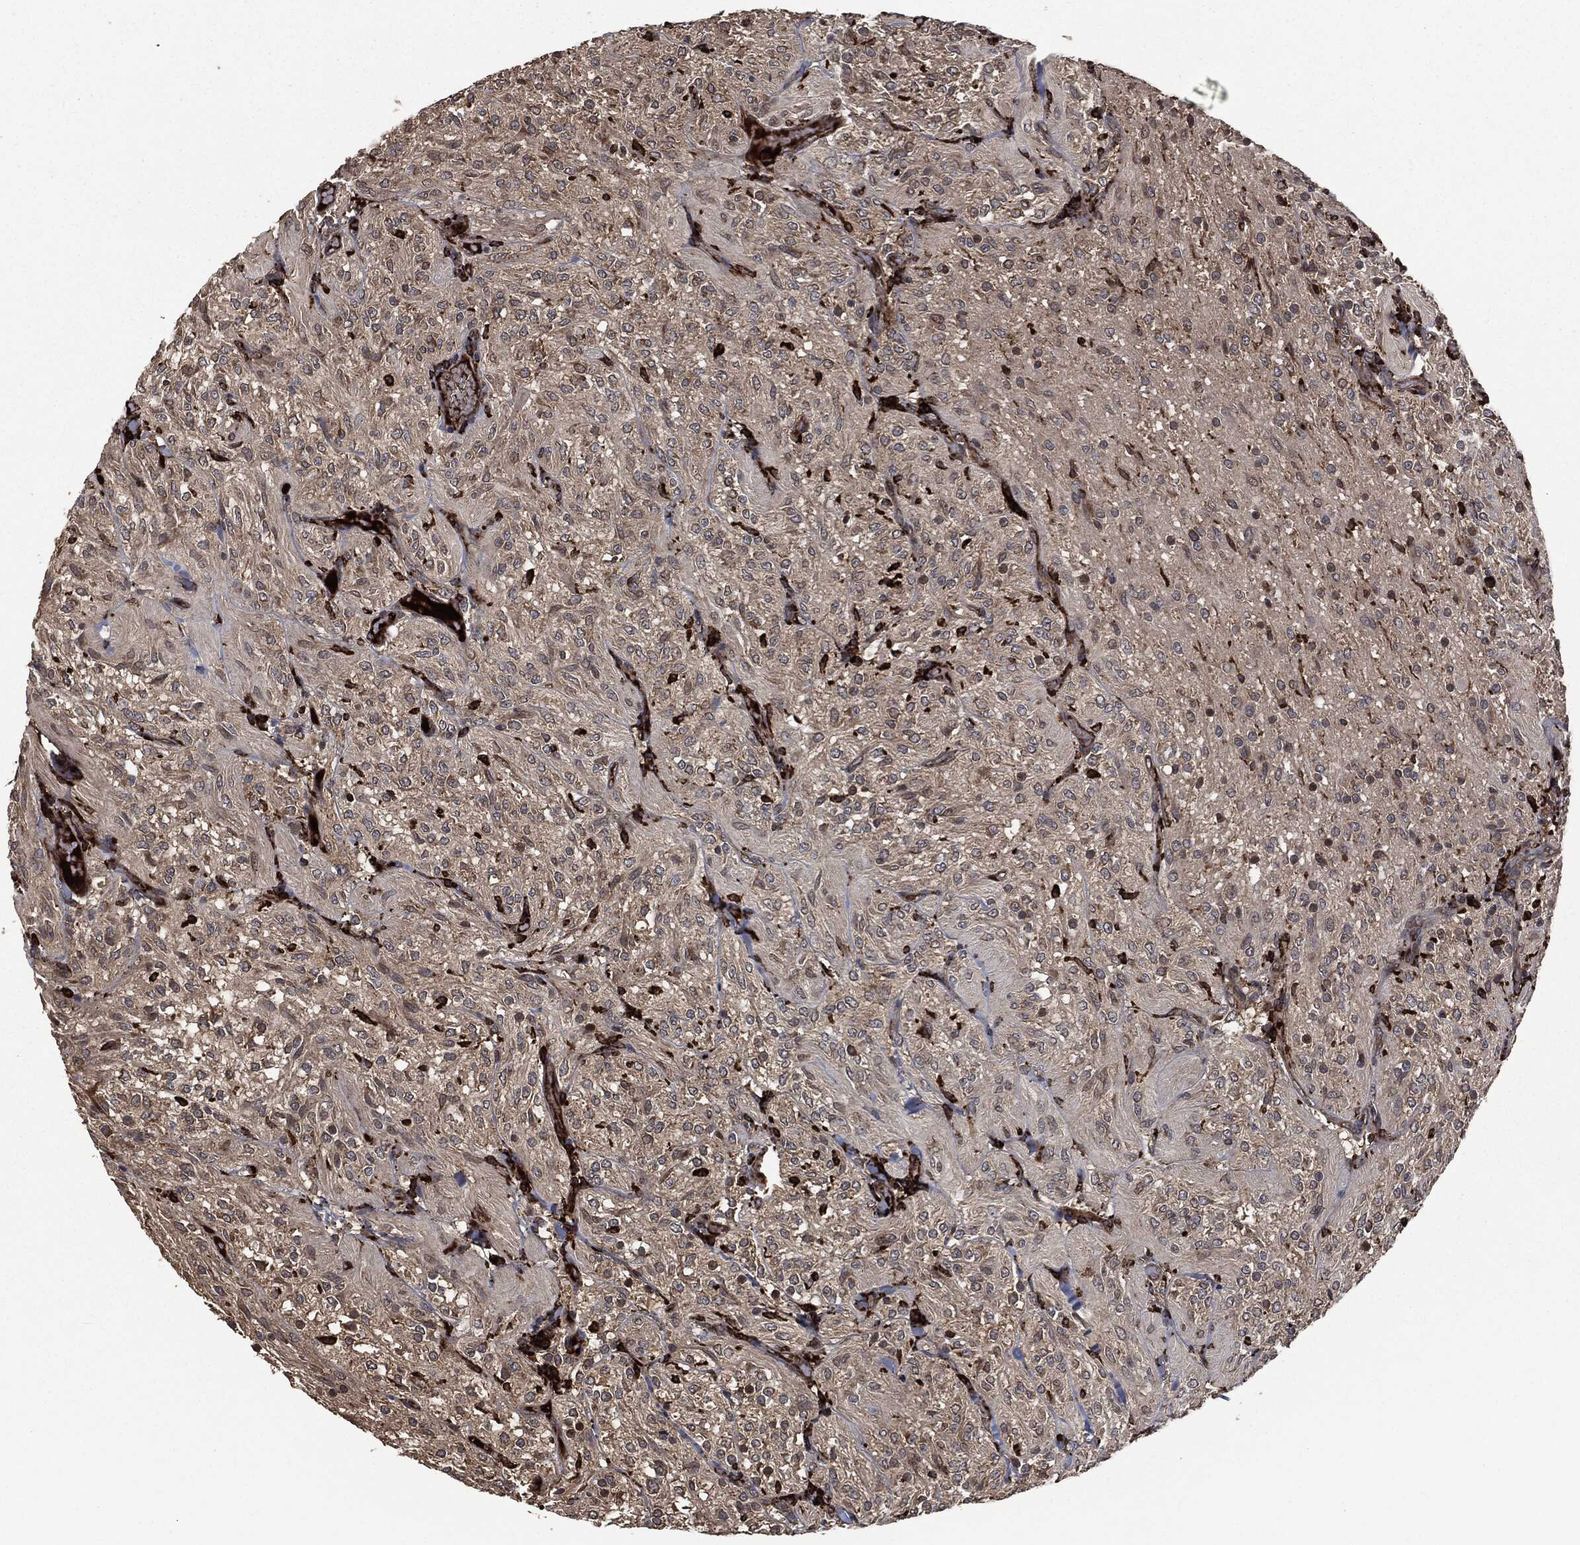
{"staining": {"intensity": "negative", "quantity": "none", "location": "none"}, "tissue": "glioma", "cell_type": "Tumor cells", "image_type": "cancer", "snomed": [{"axis": "morphology", "description": "Glioma, malignant, Low grade"}, {"axis": "topography", "description": "Brain"}], "caption": "The immunohistochemistry (IHC) image has no significant staining in tumor cells of malignant glioma (low-grade) tissue.", "gene": "CRABP2", "patient": {"sex": "male", "age": 3}}